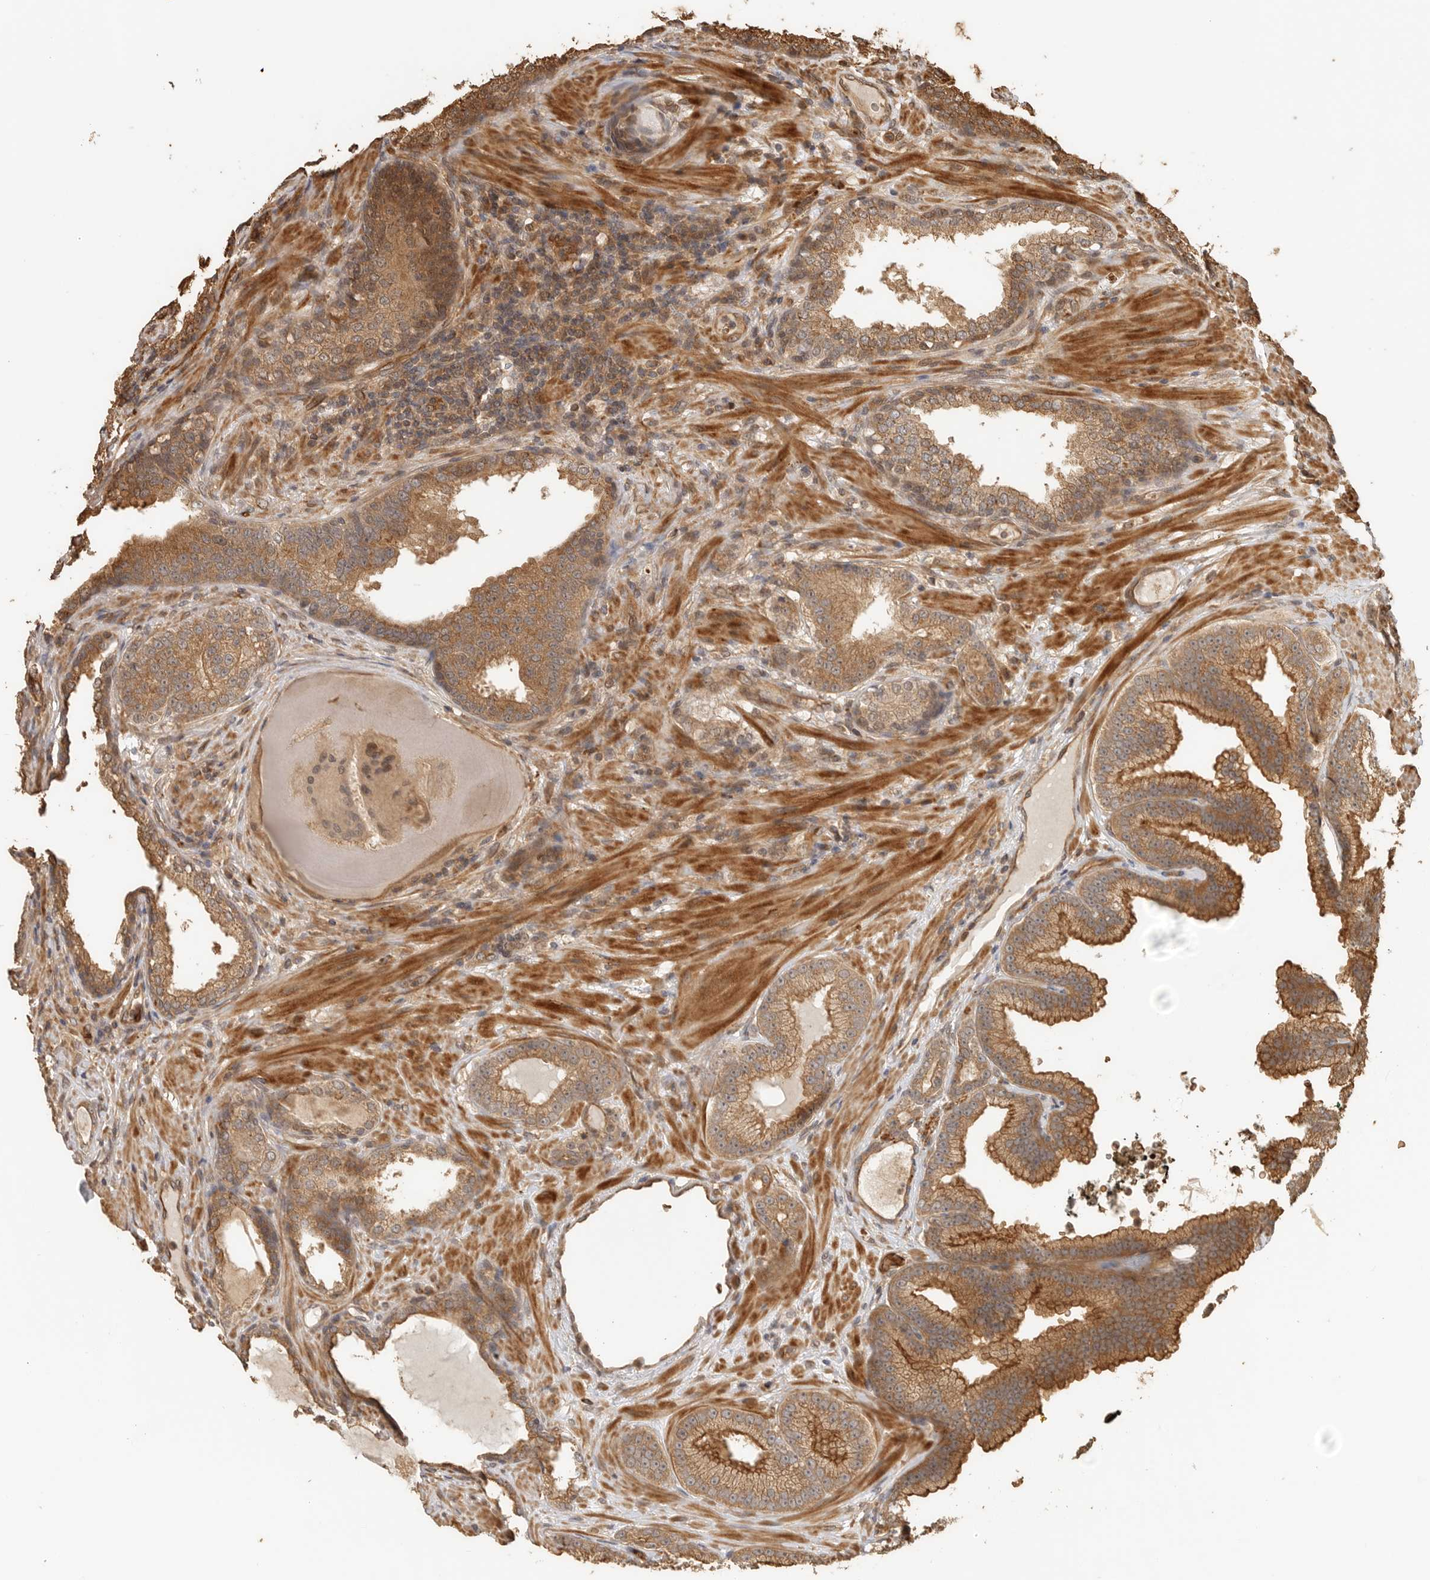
{"staining": {"intensity": "moderate", "quantity": ">75%", "location": "cytoplasmic/membranous"}, "tissue": "prostate cancer", "cell_type": "Tumor cells", "image_type": "cancer", "snomed": [{"axis": "morphology", "description": "Adenocarcinoma, High grade"}, {"axis": "topography", "description": "Prostate"}], "caption": "Immunohistochemistry of human adenocarcinoma (high-grade) (prostate) demonstrates medium levels of moderate cytoplasmic/membranous positivity in approximately >75% of tumor cells. Immunohistochemistry (ihc) stains the protein in brown and the nuclei are stained blue.", "gene": "OTUD6B", "patient": {"sex": "male", "age": 61}}